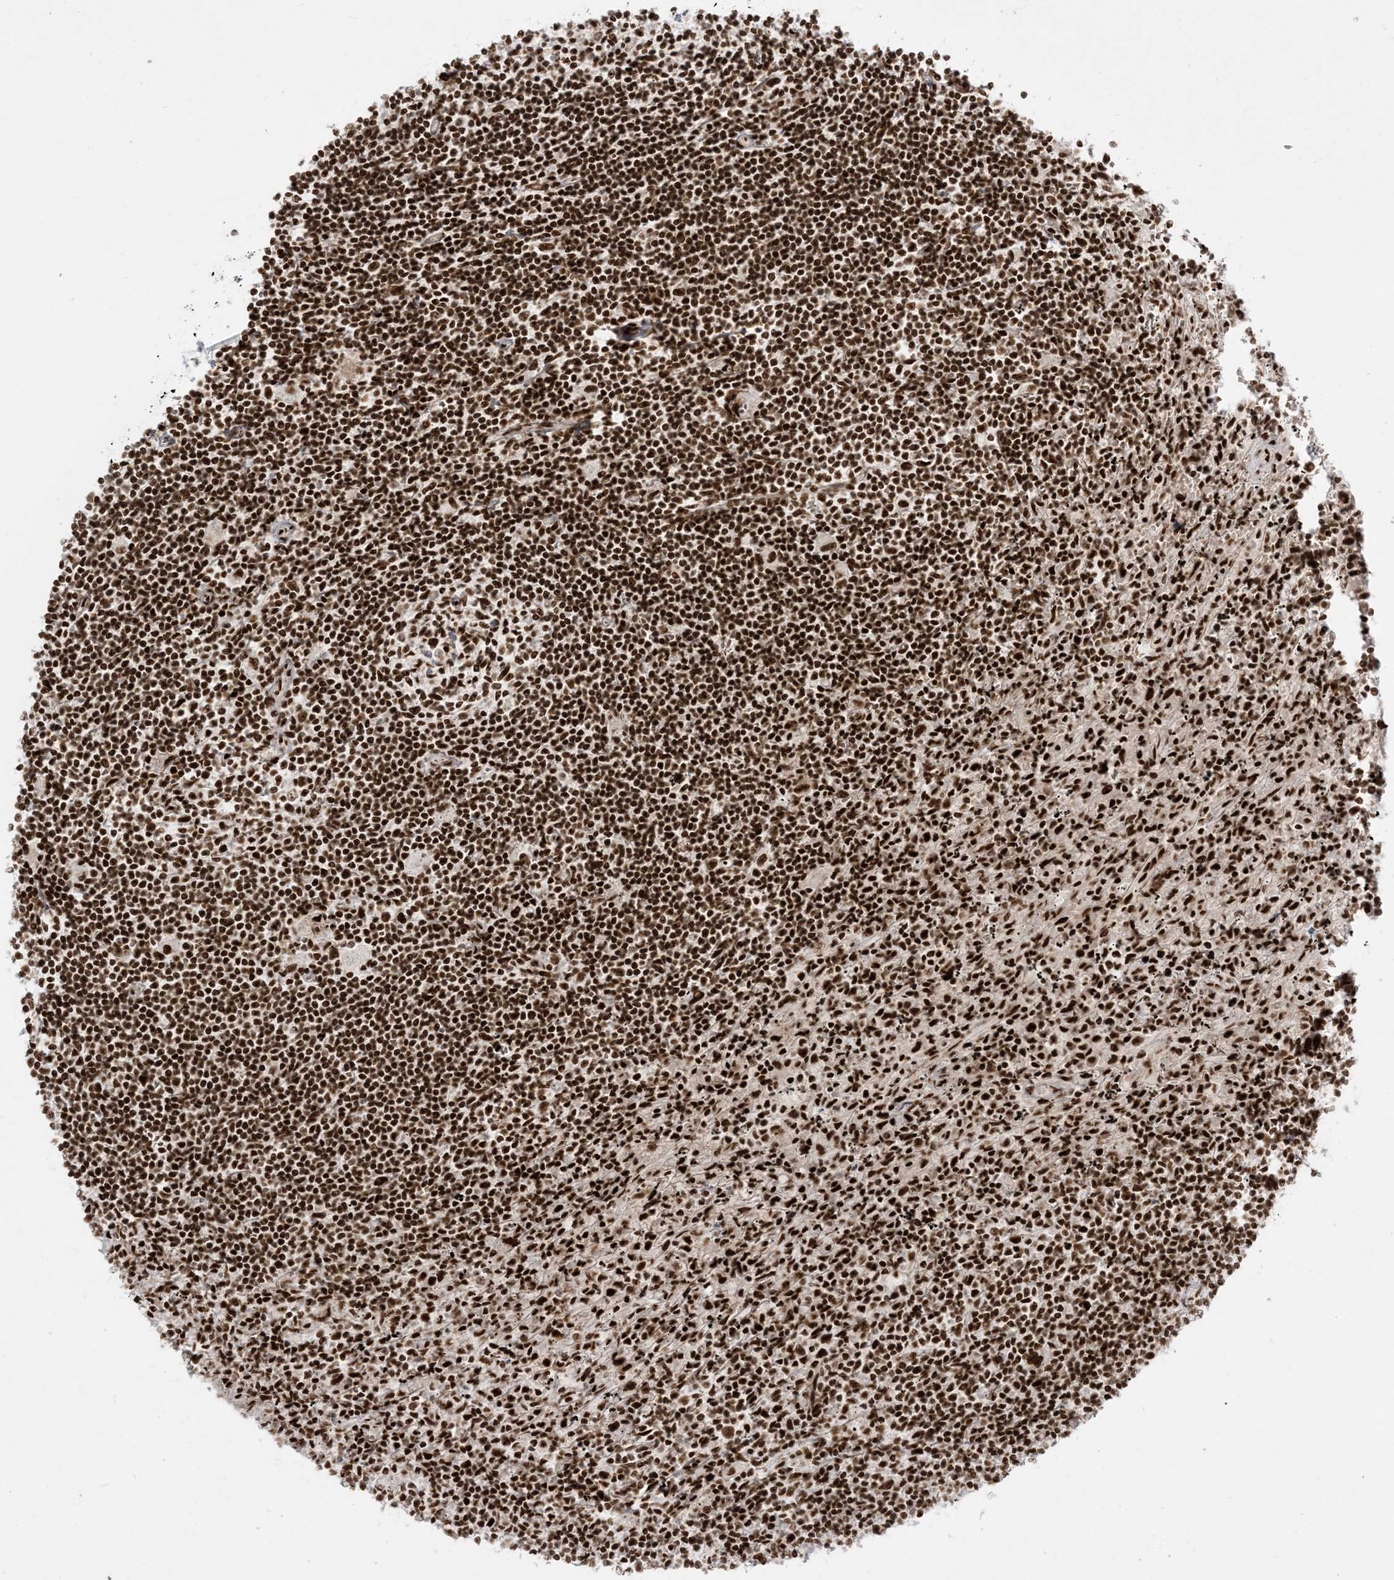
{"staining": {"intensity": "strong", "quantity": ">75%", "location": "nuclear"}, "tissue": "lymphoma", "cell_type": "Tumor cells", "image_type": "cancer", "snomed": [{"axis": "morphology", "description": "Malignant lymphoma, non-Hodgkin's type, Low grade"}, {"axis": "topography", "description": "Spleen"}], "caption": "Protein staining reveals strong nuclear positivity in about >75% of tumor cells in lymphoma.", "gene": "RBM10", "patient": {"sex": "male", "age": 76}}